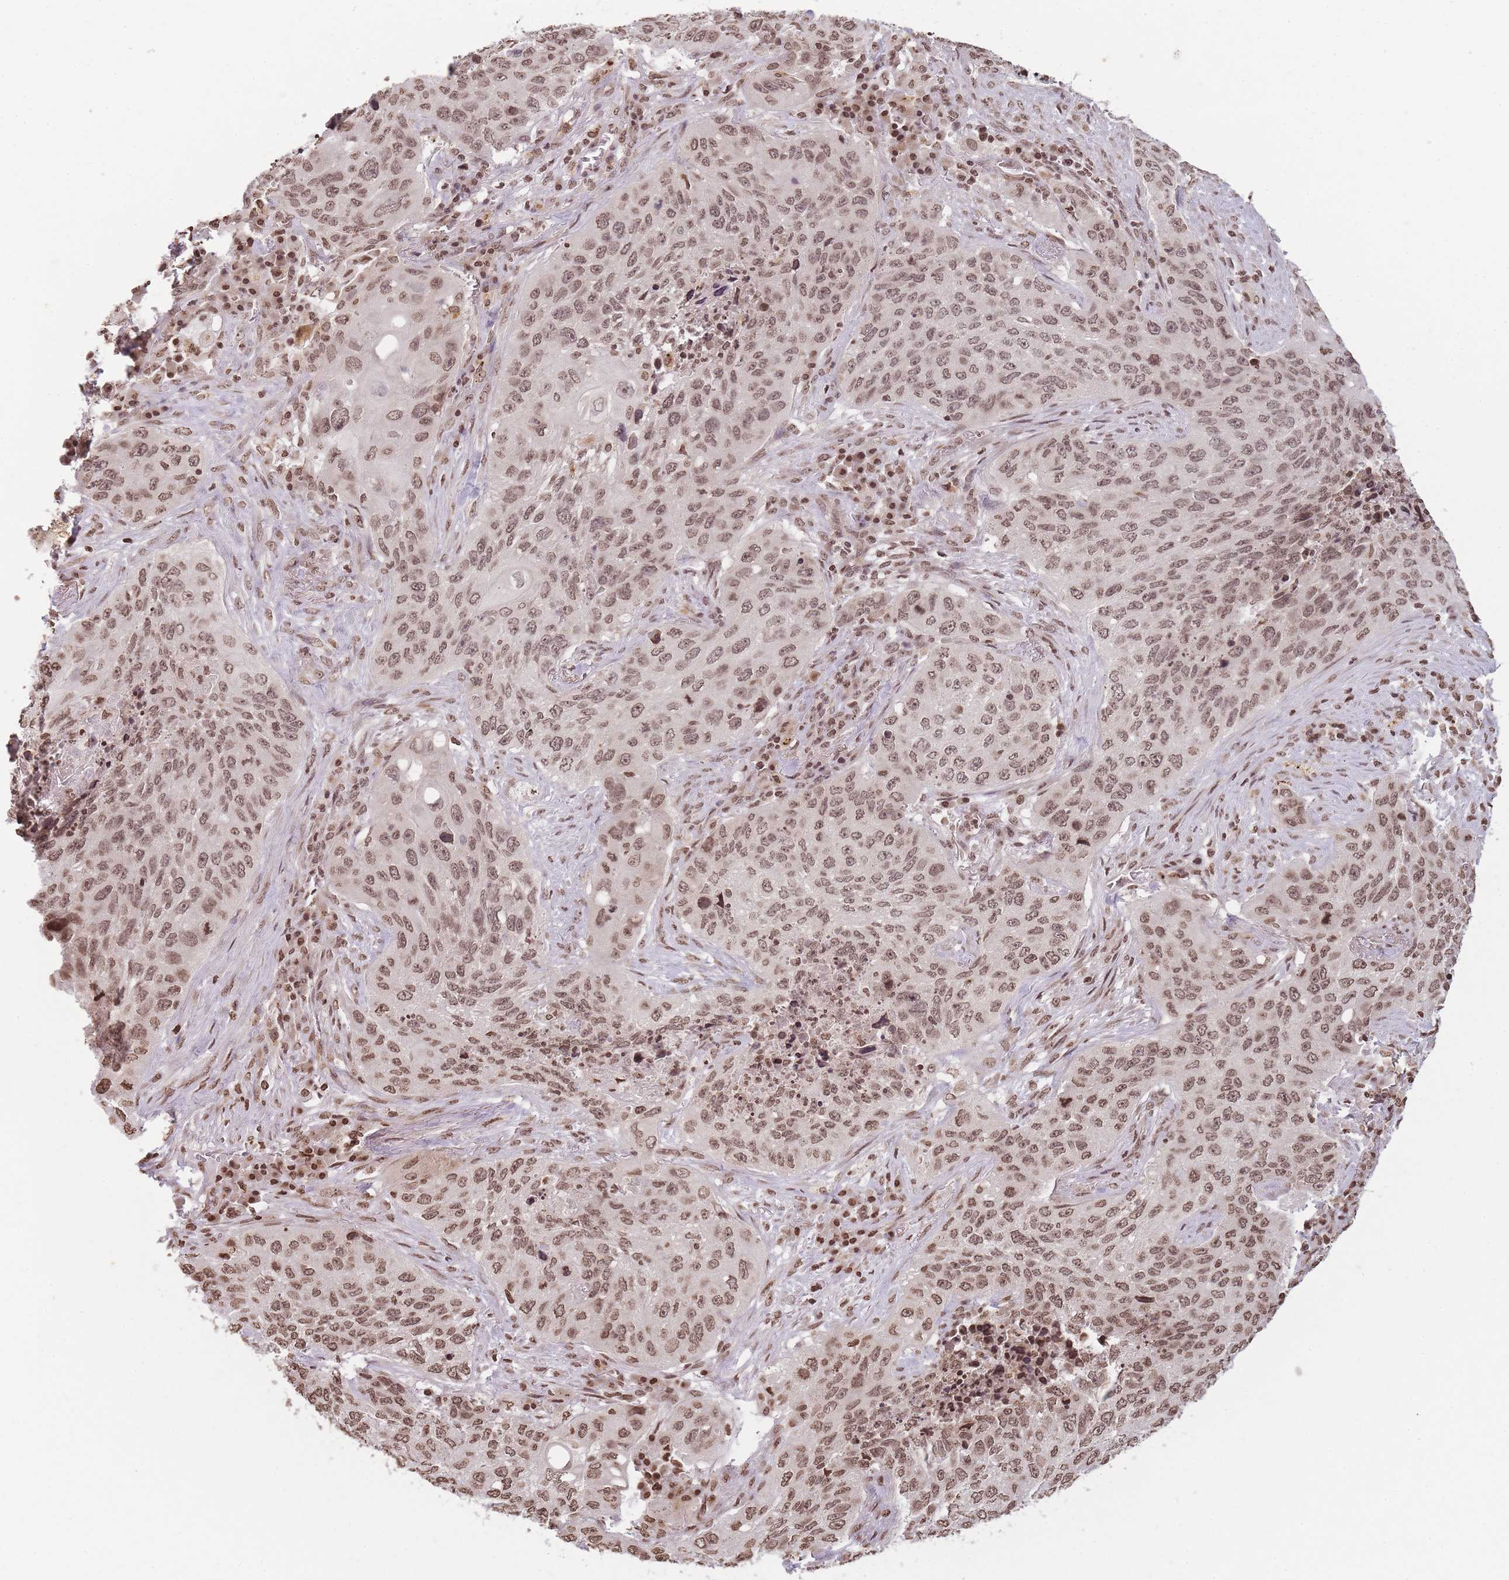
{"staining": {"intensity": "moderate", "quantity": ">75%", "location": "nuclear"}, "tissue": "lung cancer", "cell_type": "Tumor cells", "image_type": "cancer", "snomed": [{"axis": "morphology", "description": "Squamous cell carcinoma, NOS"}, {"axis": "topography", "description": "Lung"}], "caption": "This micrograph shows IHC staining of human lung squamous cell carcinoma, with medium moderate nuclear expression in approximately >75% of tumor cells.", "gene": "WWTR1", "patient": {"sex": "female", "age": 63}}